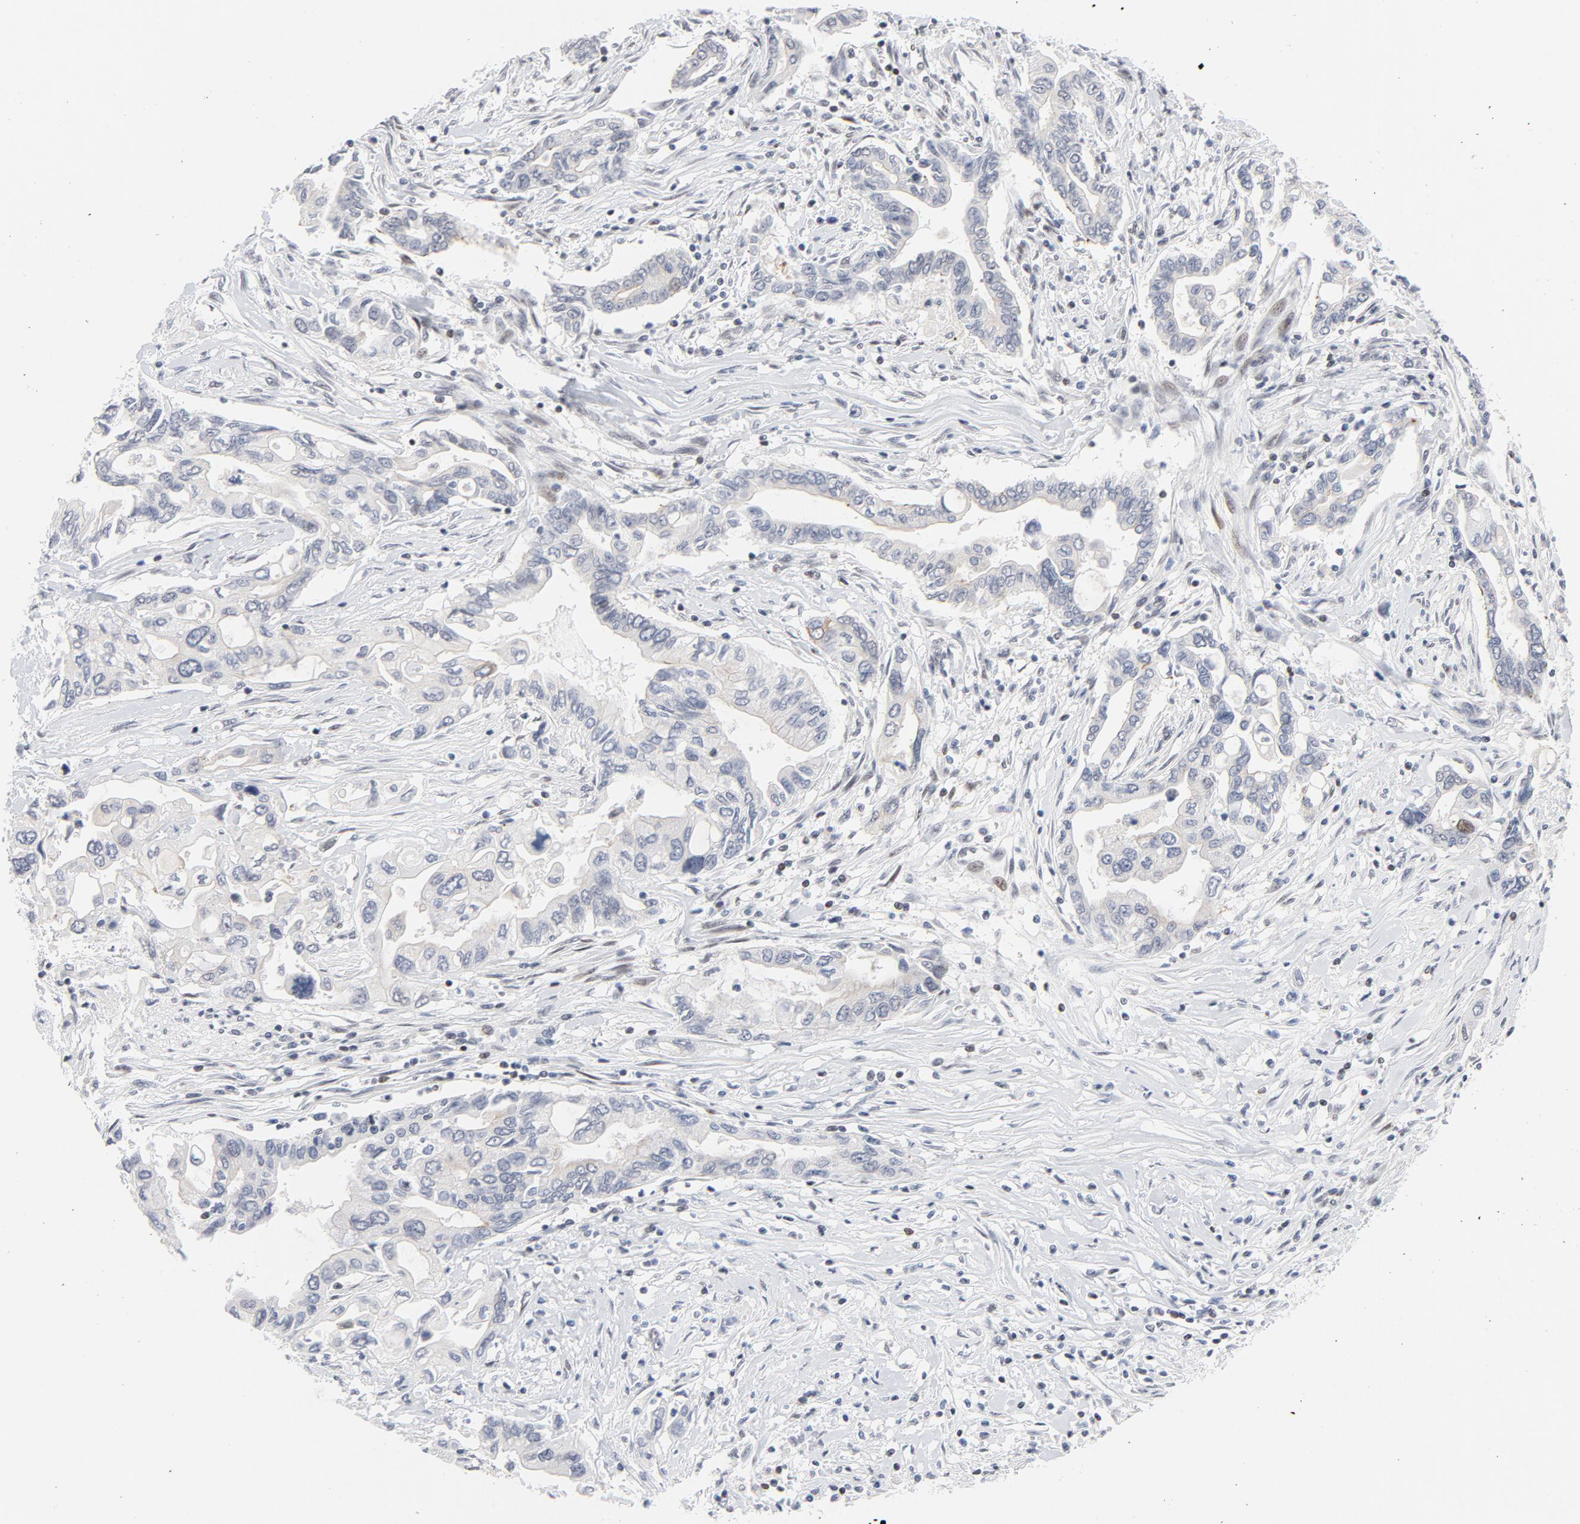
{"staining": {"intensity": "moderate", "quantity": "<25%", "location": "cytoplasmic/membranous"}, "tissue": "pancreatic cancer", "cell_type": "Tumor cells", "image_type": "cancer", "snomed": [{"axis": "morphology", "description": "Adenocarcinoma, NOS"}, {"axis": "topography", "description": "Pancreas"}], "caption": "A histopathology image showing moderate cytoplasmic/membranous positivity in approximately <25% of tumor cells in pancreatic adenocarcinoma, as visualized by brown immunohistochemical staining.", "gene": "NFIC", "patient": {"sex": "female", "age": 57}}